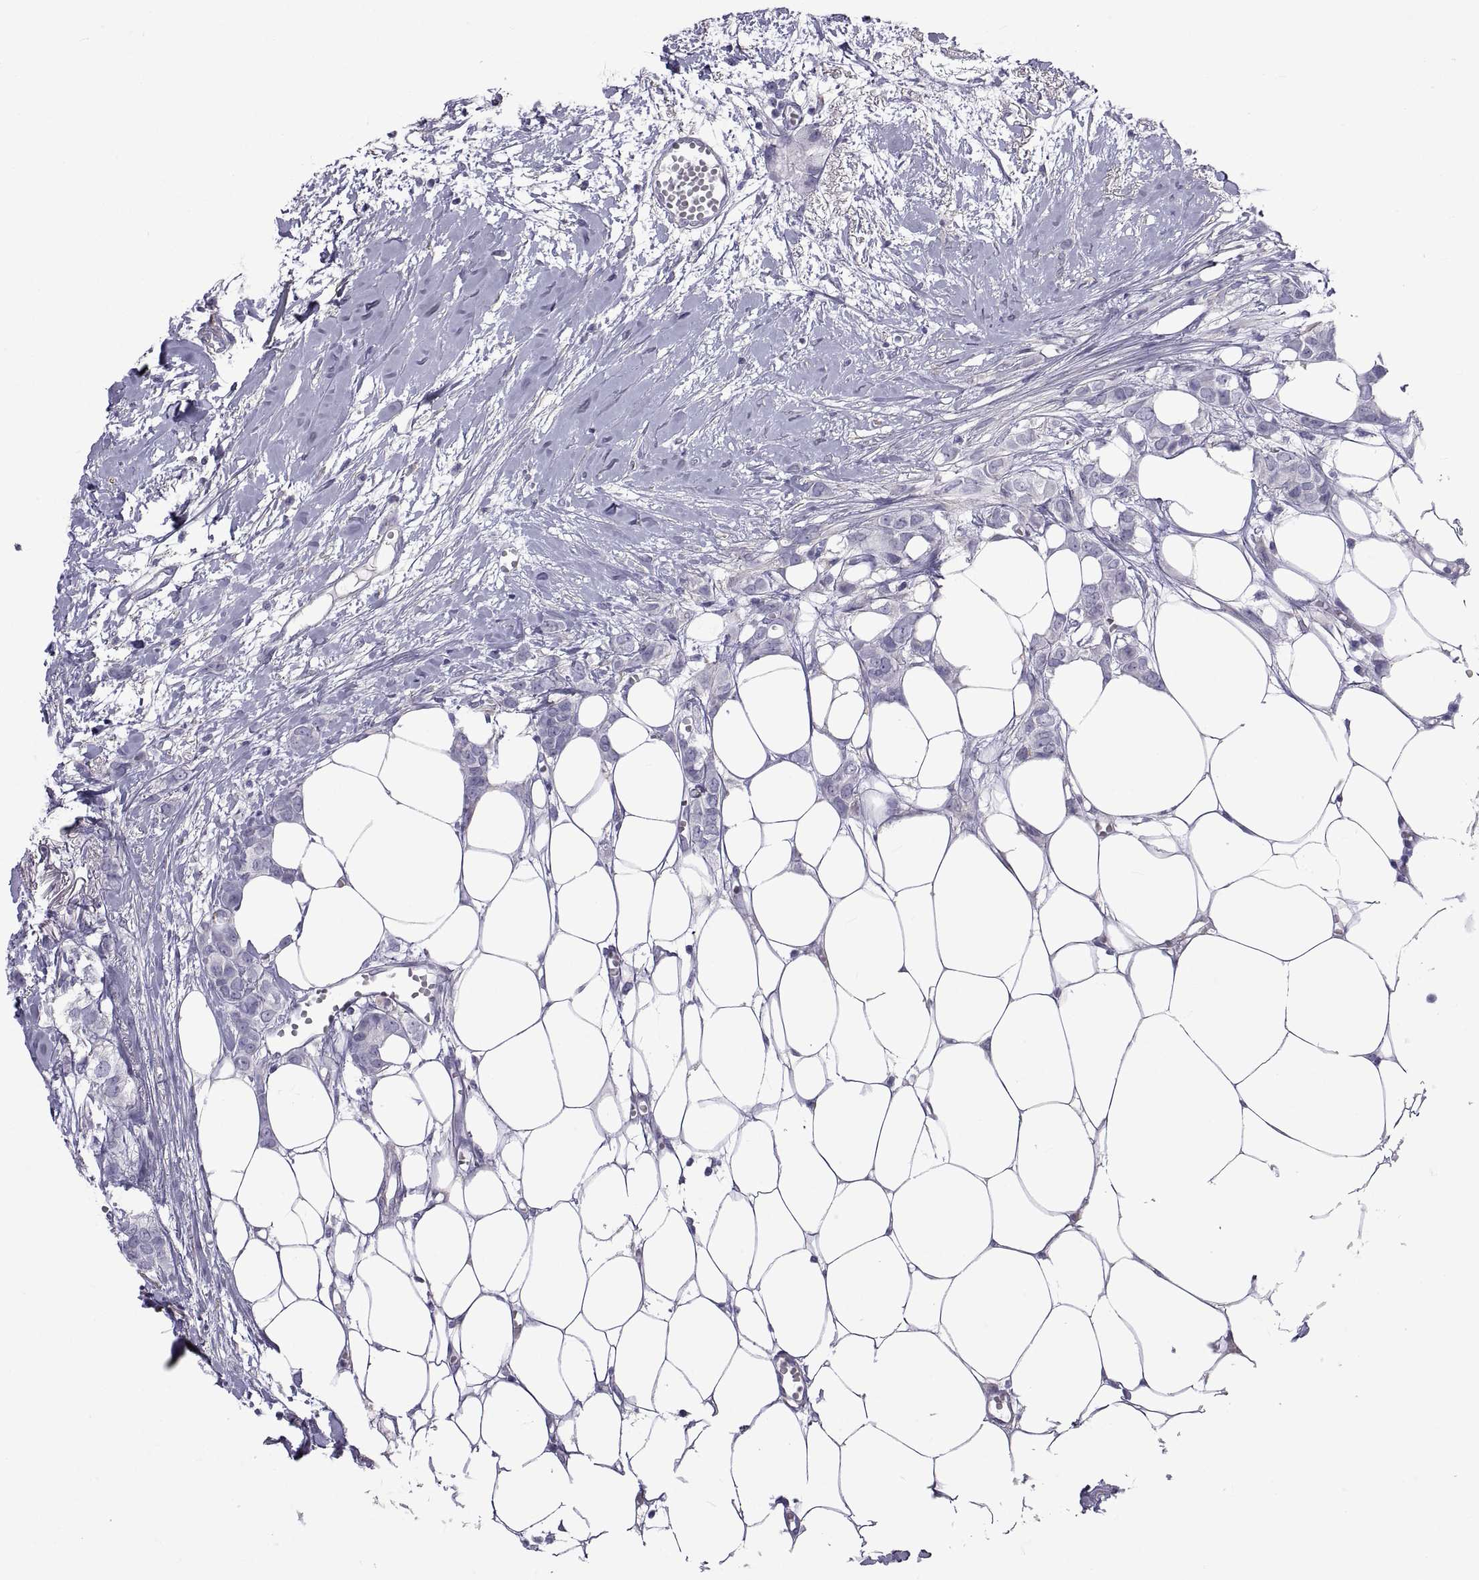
{"staining": {"intensity": "negative", "quantity": "none", "location": "none"}, "tissue": "breast cancer", "cell_type": "Tumor cells", "image_type": "cancer", "snomed": [{"axis": "morphology", "description": "Duct carcinoma"}, {"axis": "topography", "description": "Breast"}], "caption": "The image displays no significant staining in tumor cells of breast intraductal carcinoma.", "gene": "MAGEB1", "patient": {"sex": "female", "age": 85}}